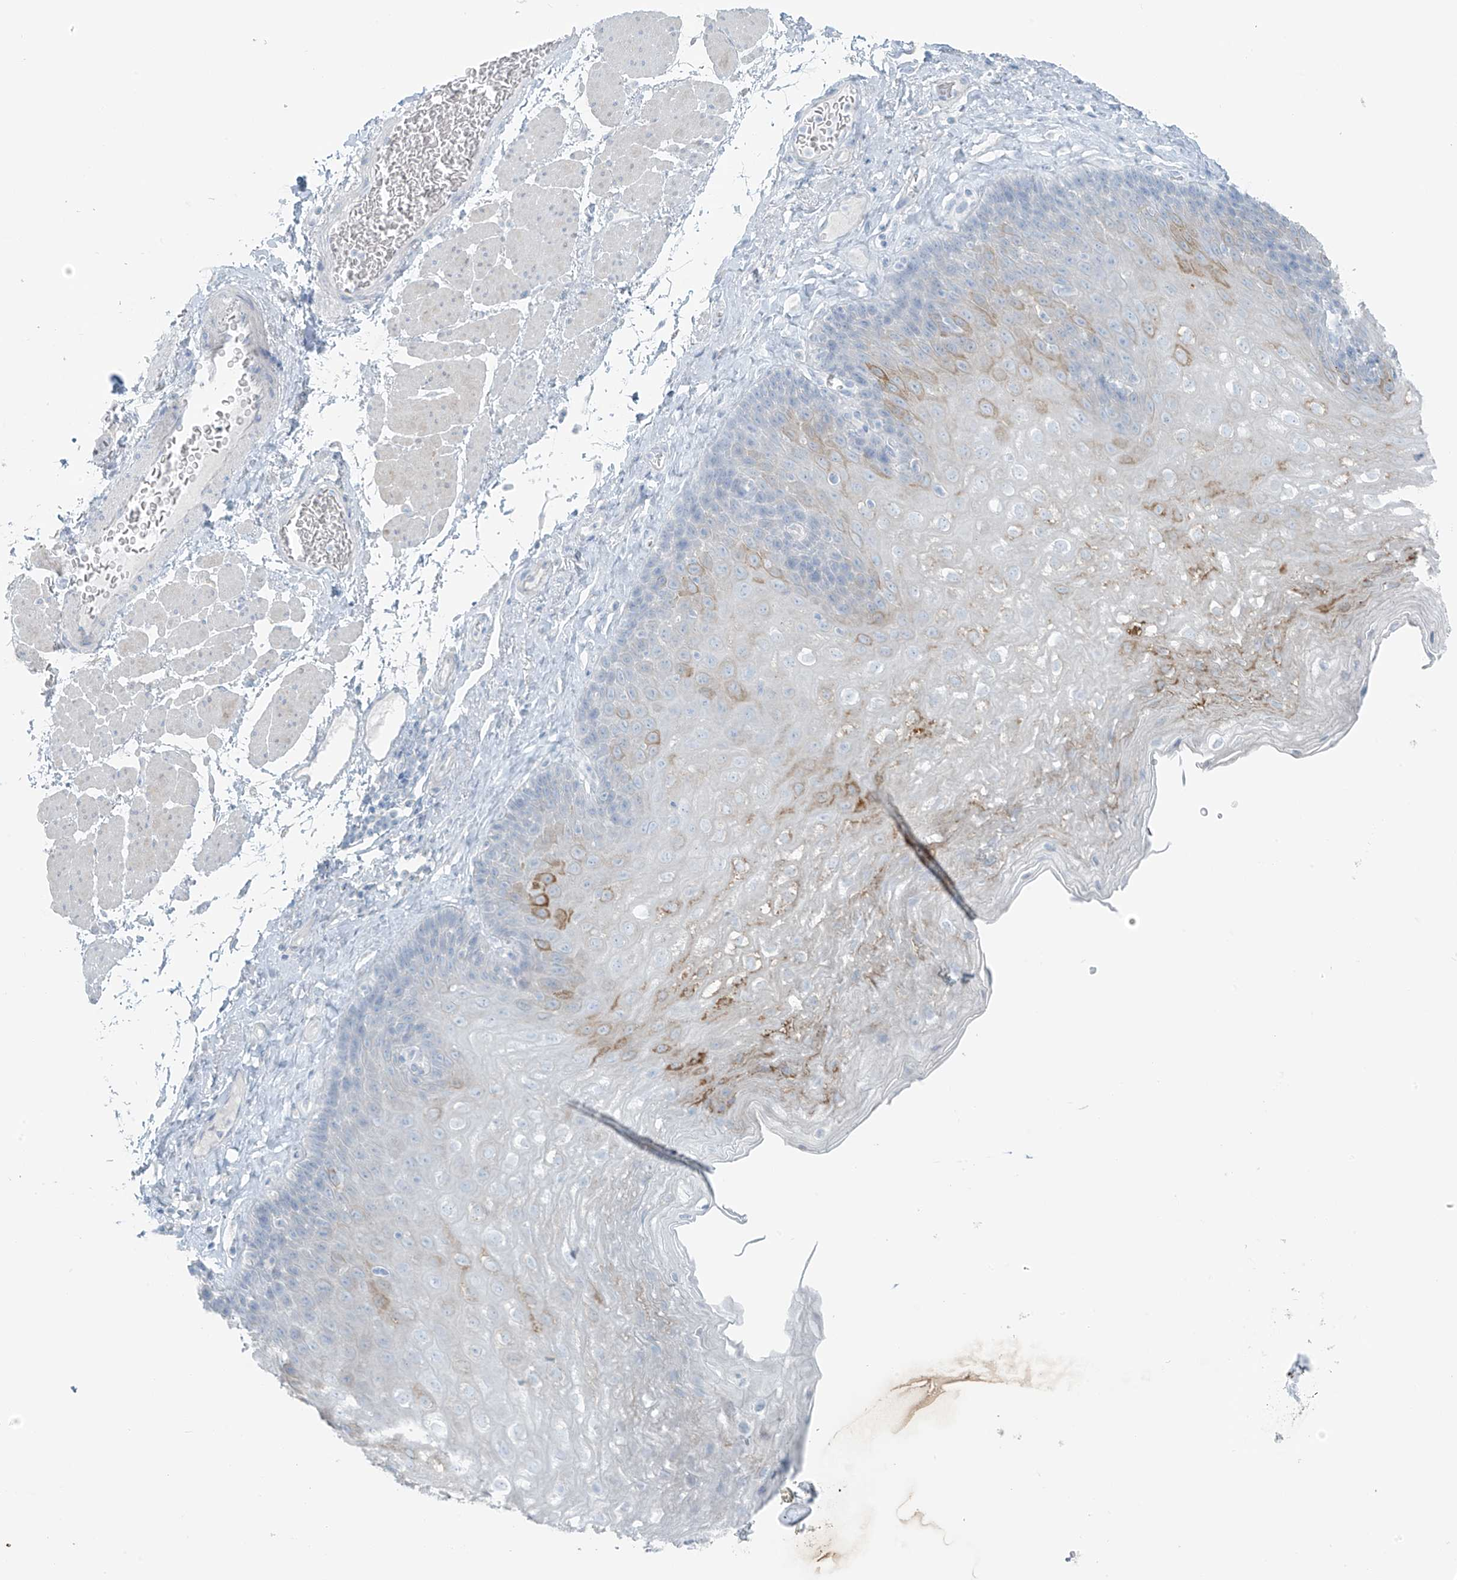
{"staining": {"intensity": "moderate", "quantity": "<25%", "location": "cytoplasmic/membranous"}, "tissue": "esophagus", "cell_type": "Squamous epithelial cells", "image_type": "normal", "snomed": [{"axis": "morphology", "description": "Normal tissue, NOS"}, {"axis": "topography", "description": "Esophagus"}], "caption": "An immunohistochemistry histopathology image of benign tissue is shown. Protein staining in brown highlights moderate cytoplasmic/membranous positivity in esophagus within squamous epithelial cells.", "gene": "SLC25A43", "patient": {"sex": "female", "age": 66}}